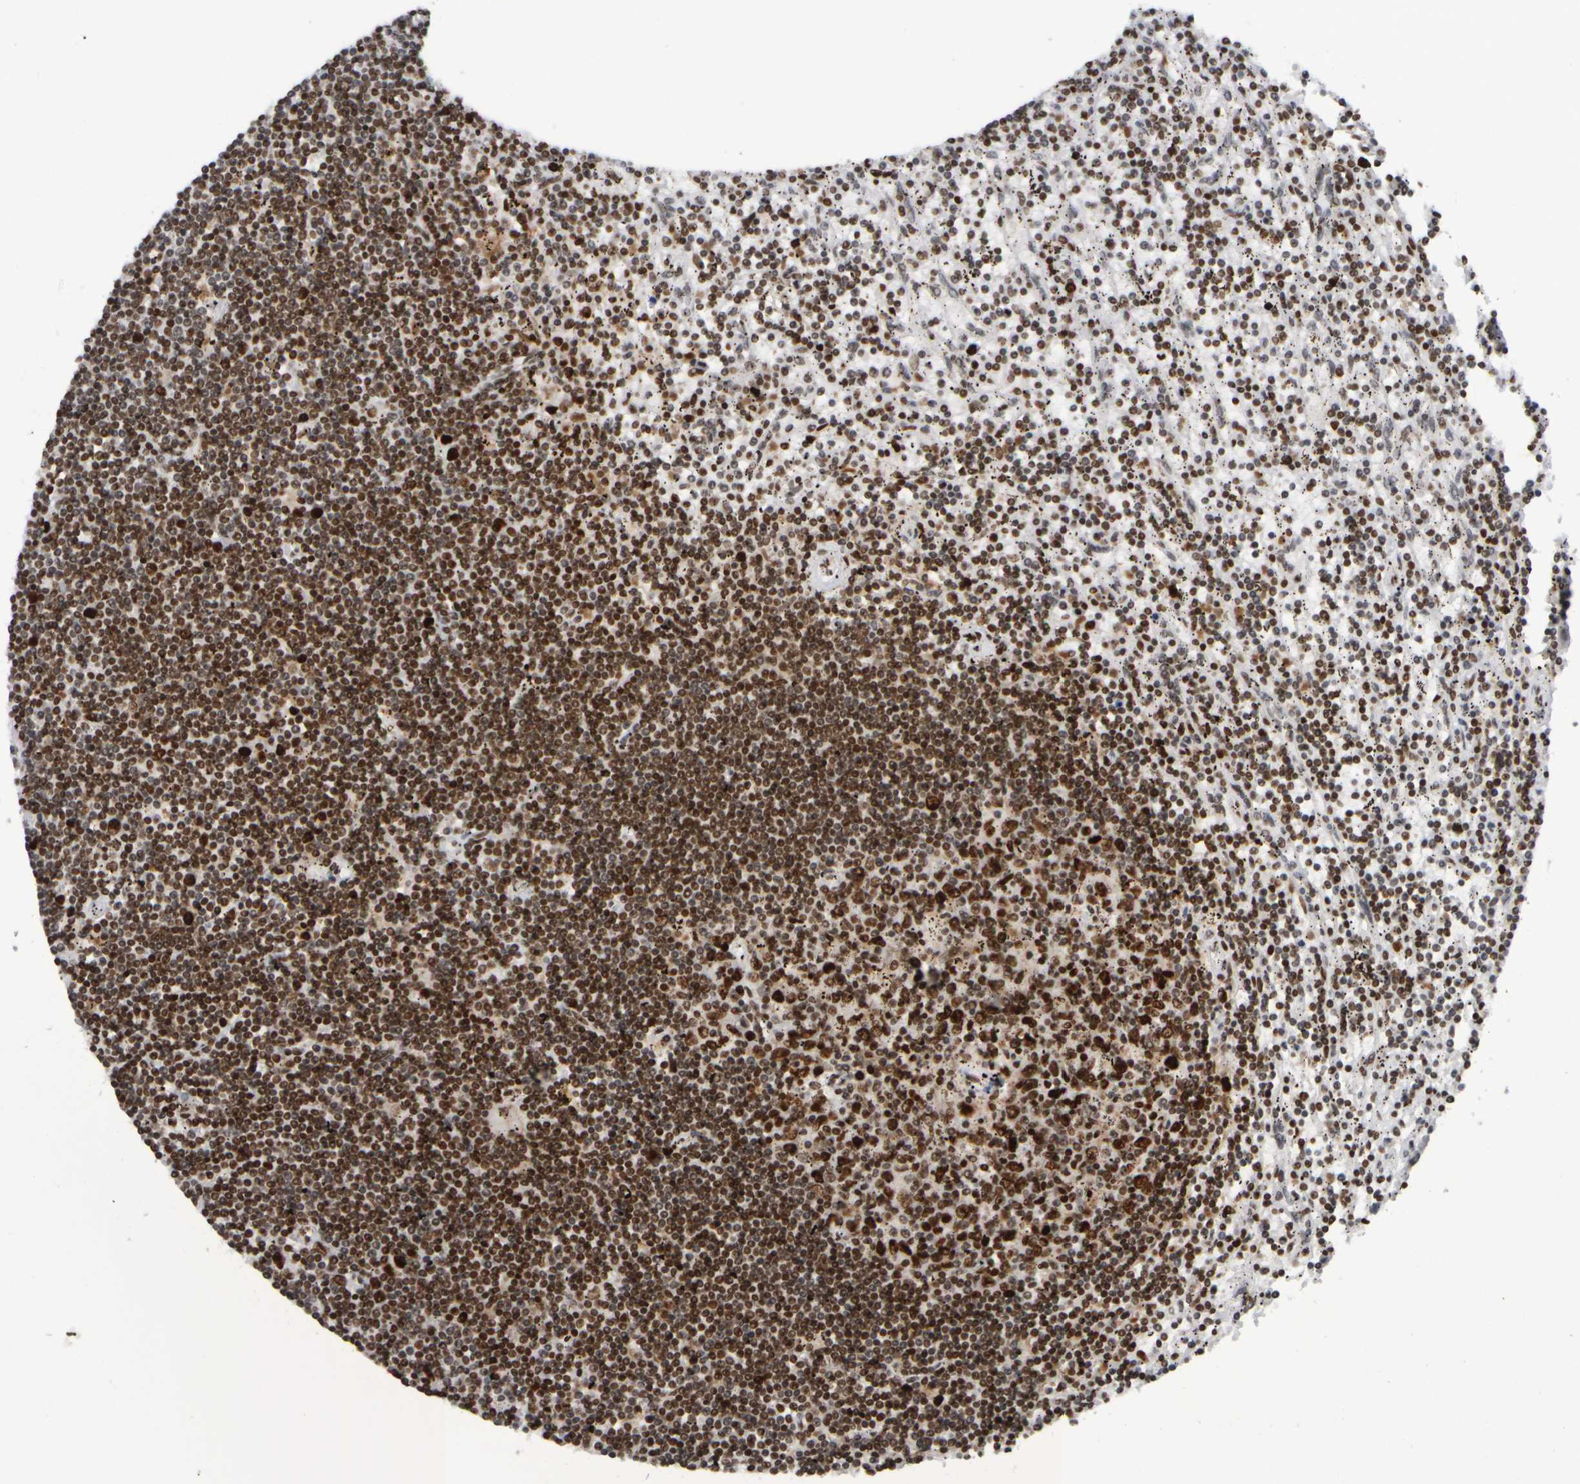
{"staining": {"intensity": "strong", "quantity": ">75%", "location": "nuclear"}, "tissue": "lymphoma", "cell_type": "Tumor cells", "image_type": "cancer", "snomed": [{"axis": "morphology", "description": "Malignant lymphoma, non-Hodgkin's type, Low grade"}, {"axis": "topography", "description": "Spleen"}], "caption": "This photomicrograph exhibits lymphoma stained with immunohistochemistry to label a protein in brown. The nuclear of tumor cells show strong positivity for the protein. Nuclei are counter-stained blue.", "gene": "TOP2B", "patient": {"sex": "male", "age": 76}}